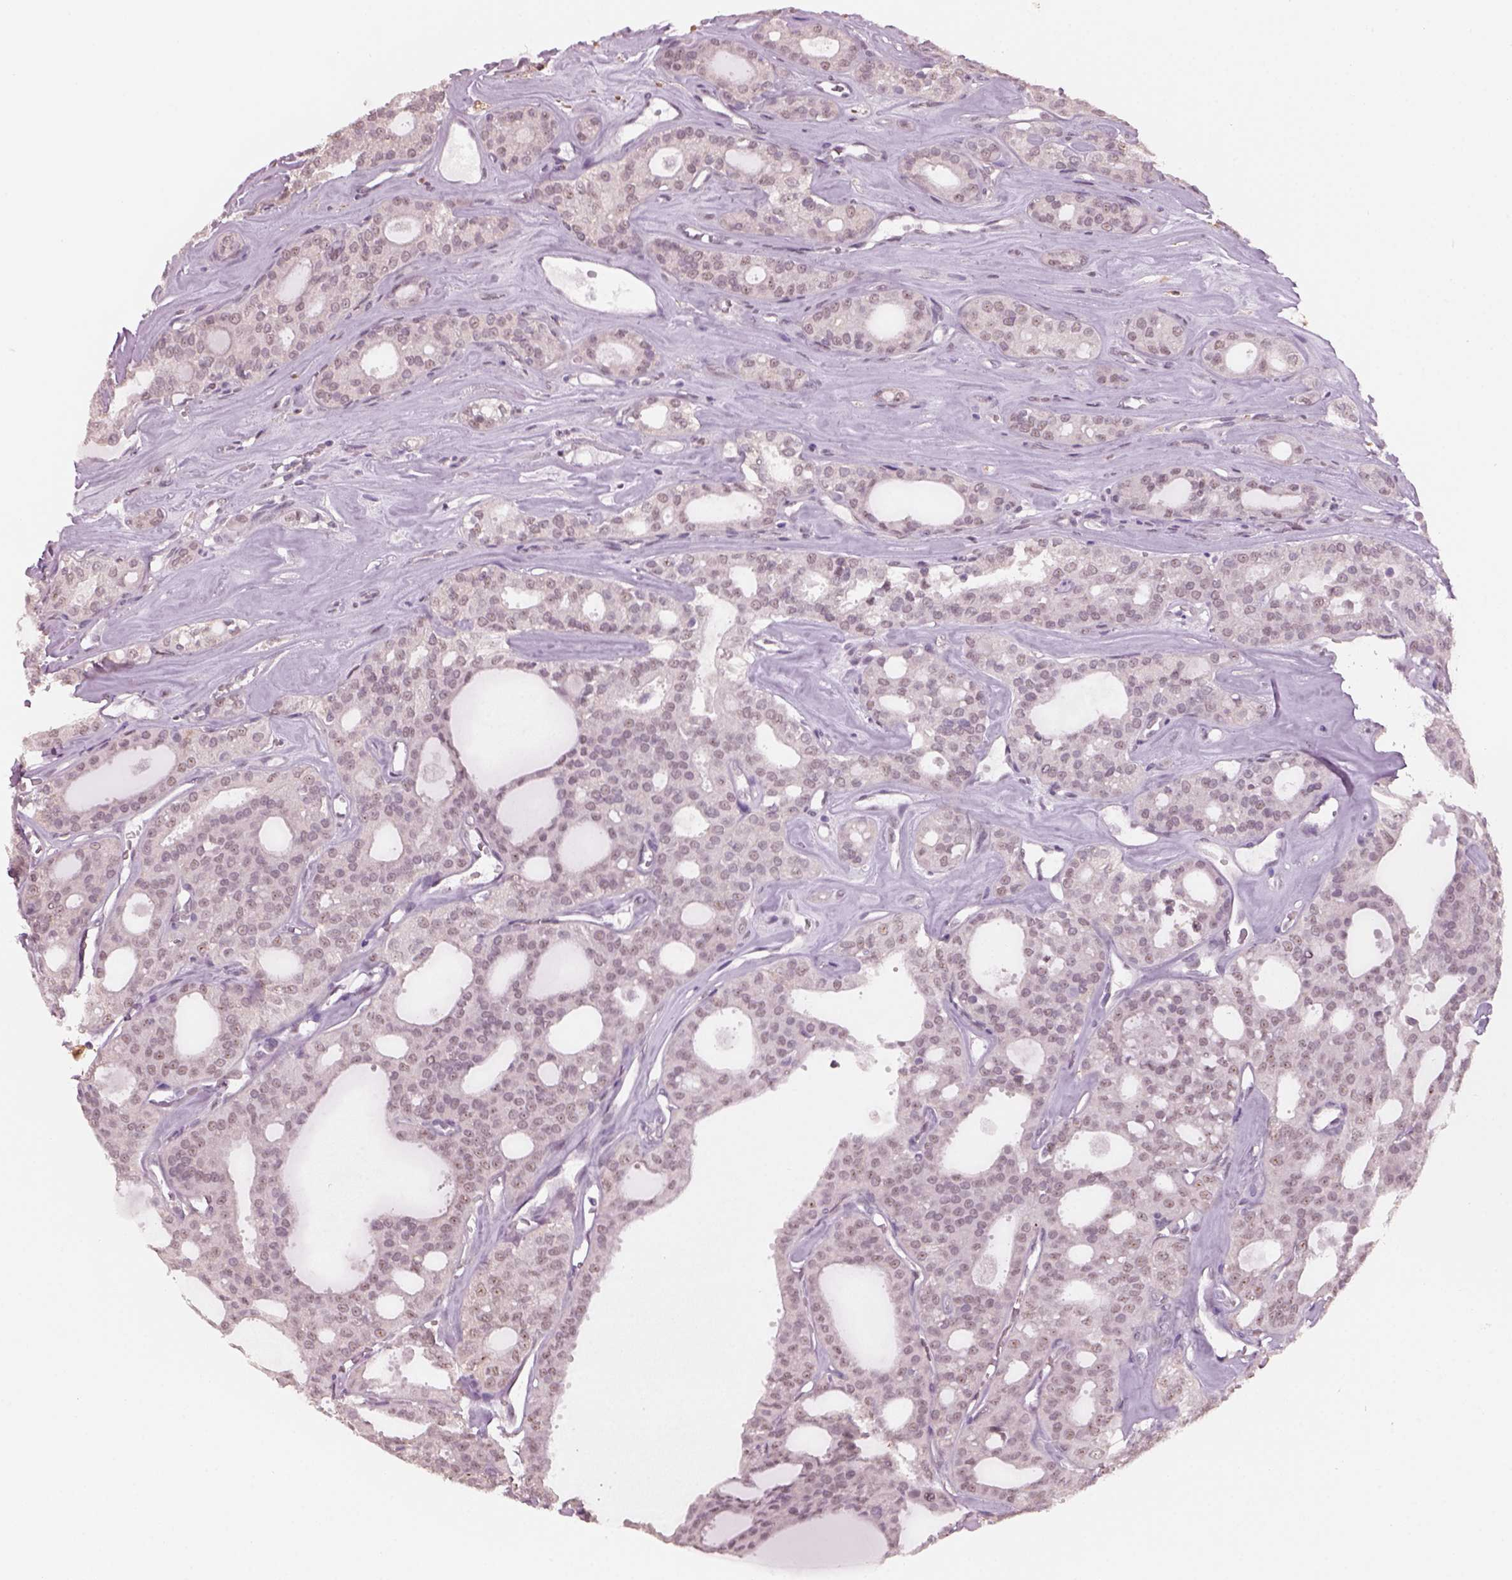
{"staining": {"intensity": "negative", "quantity": "none", "location": "none"}, "tissue": "thyroid cancer", "cell_type": "Tumor cells", "image_type": "cancer", "snomed": [{"axis": "morphology", "description": "Follicular adenoma carcinoma, NOS"}, {"axis": "topography", "description": "Thyroid gland"}], "caption": "Tumor cells show no significant protein staining in thyroid follicular adenoma carcinoma.", "gene": "NAT8", "patient": {"sex": "male", "age": 75}}